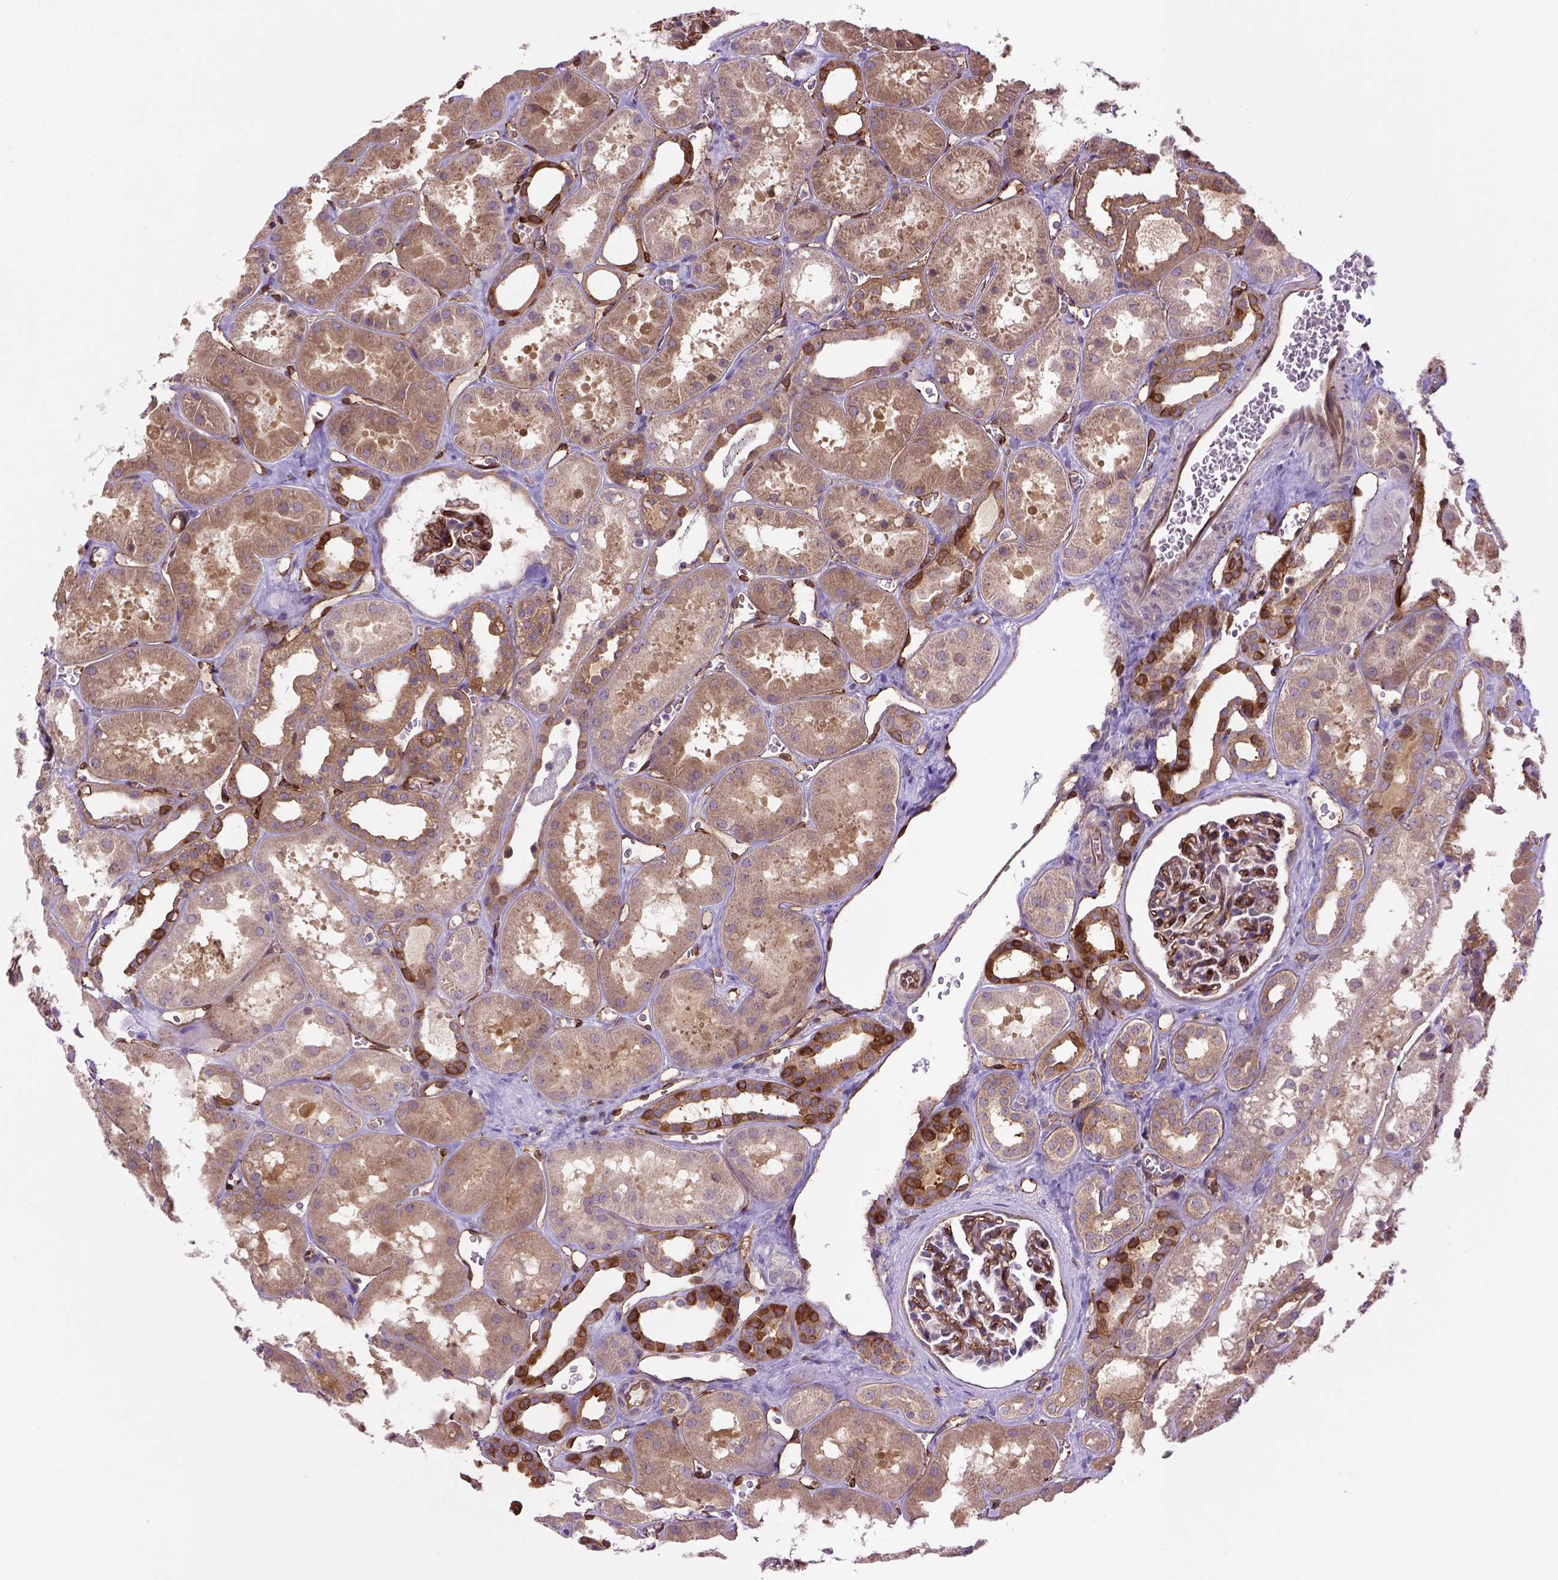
{"staining": {"intensity": "strong", "quantity": ">75%", "location": "cytoplasmic/membranous"}, "tissue": "kidney", "cell_type": "Cells in glomeruli", "image_type": "normal", "snomed": [{"axis": "morphology", "description": "Normal tissue, NOS"}, {"axis": "topography", "description": "Kidney"}], "caption": "Immunohistochemical staining of normal human kidney demonstrates strong cytoplasmic/membranous protein expression in about >75% of cells in glomeruli.", "gene": "CASKIN2", "patient": {"sex": "female", "age": 41}}